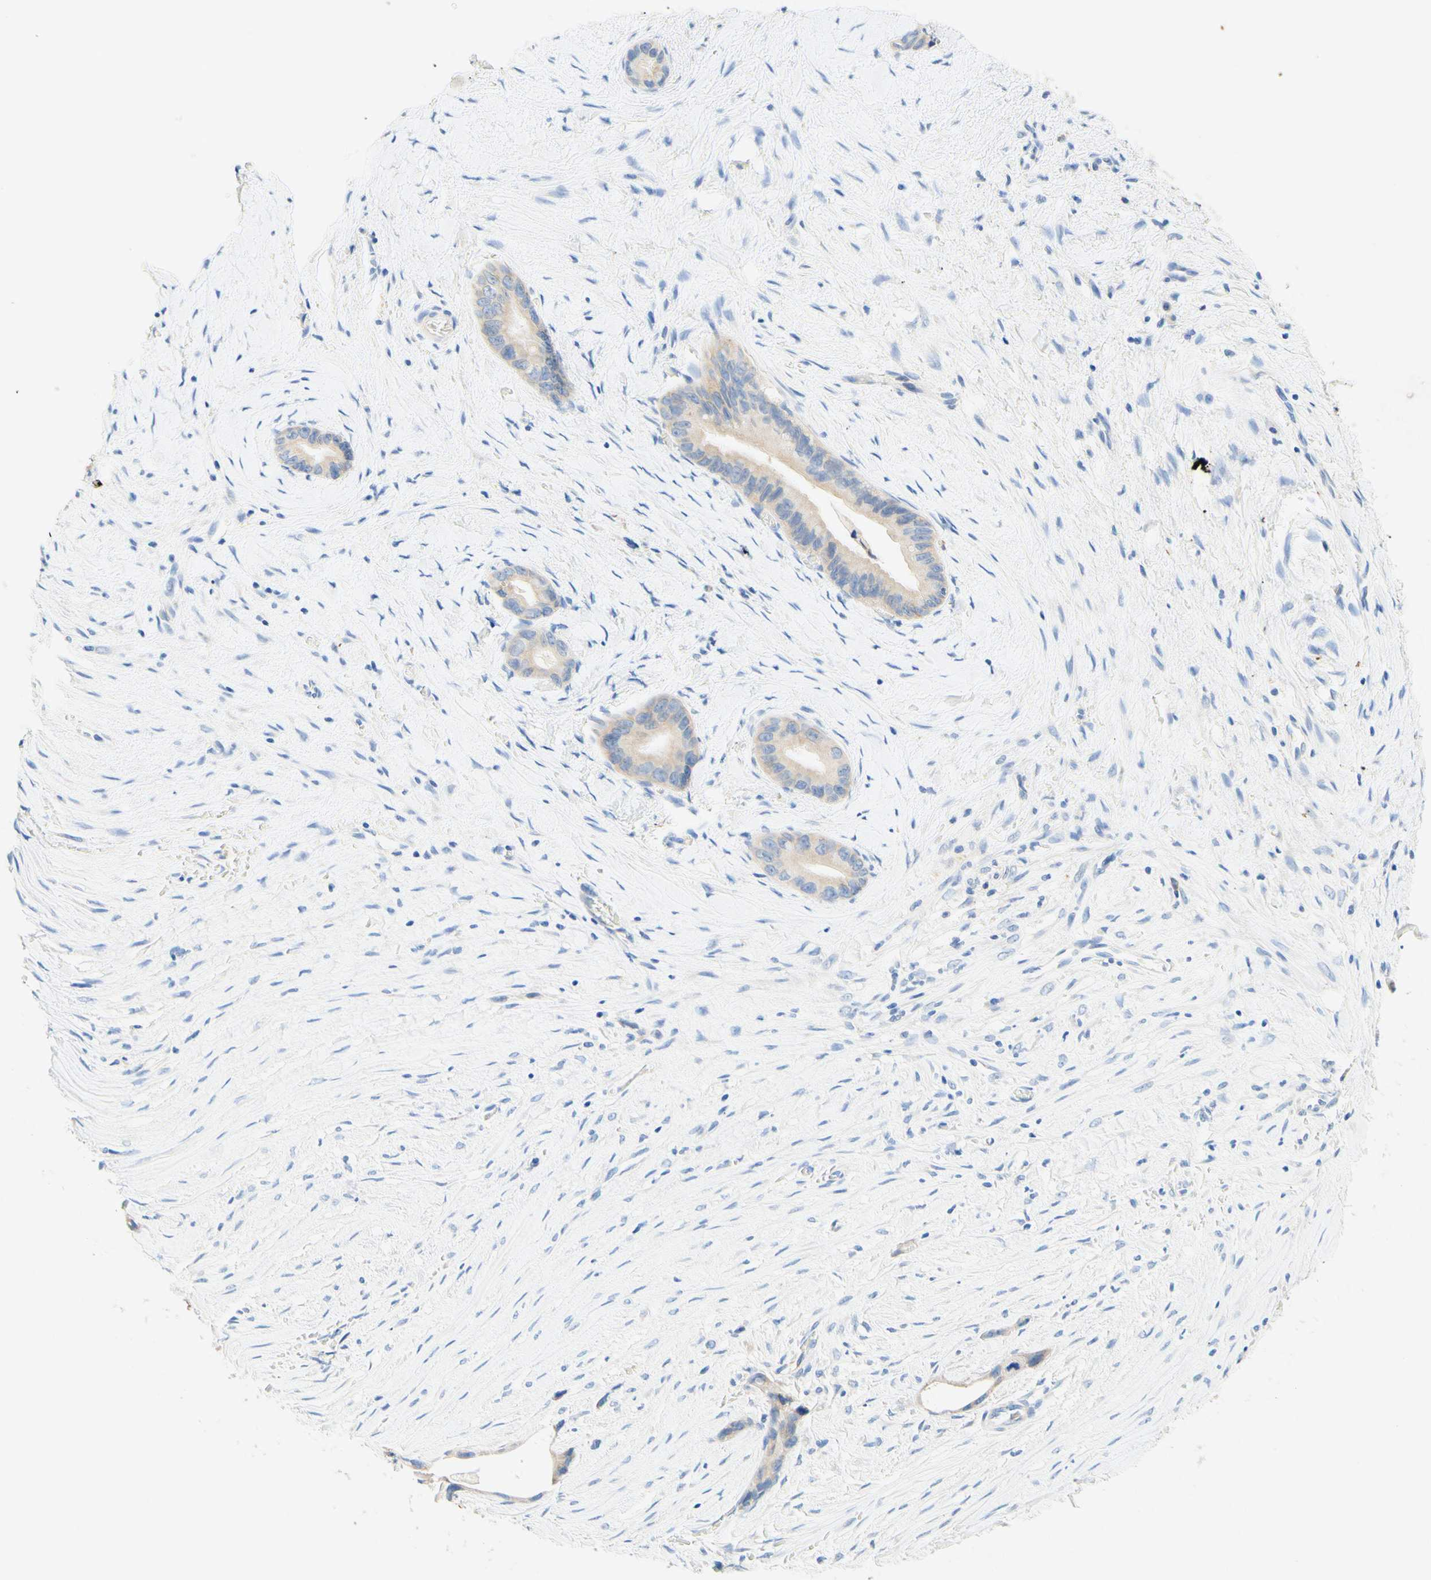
{"staining": {"intensity": "weak", "quantity": ">75%", "location": "cytoplasmic/membranous"}, "tissue": "liver cancer", "cell_type": "Tumor cells", "image_type": "cancer", "snomed": [{"axis": "morphology", "description": "Cholangiocarcinoma"}, {"axis": "topography", "description": "Liver"}], "caption": "DAB immunohistochemical staining of liver cancer shows weak cytoplasmic/membranous protein expression in approximately >75% of tumor cells.", "gene": "SLC46A1", "patient": {"sex": "female", "age": 55}}